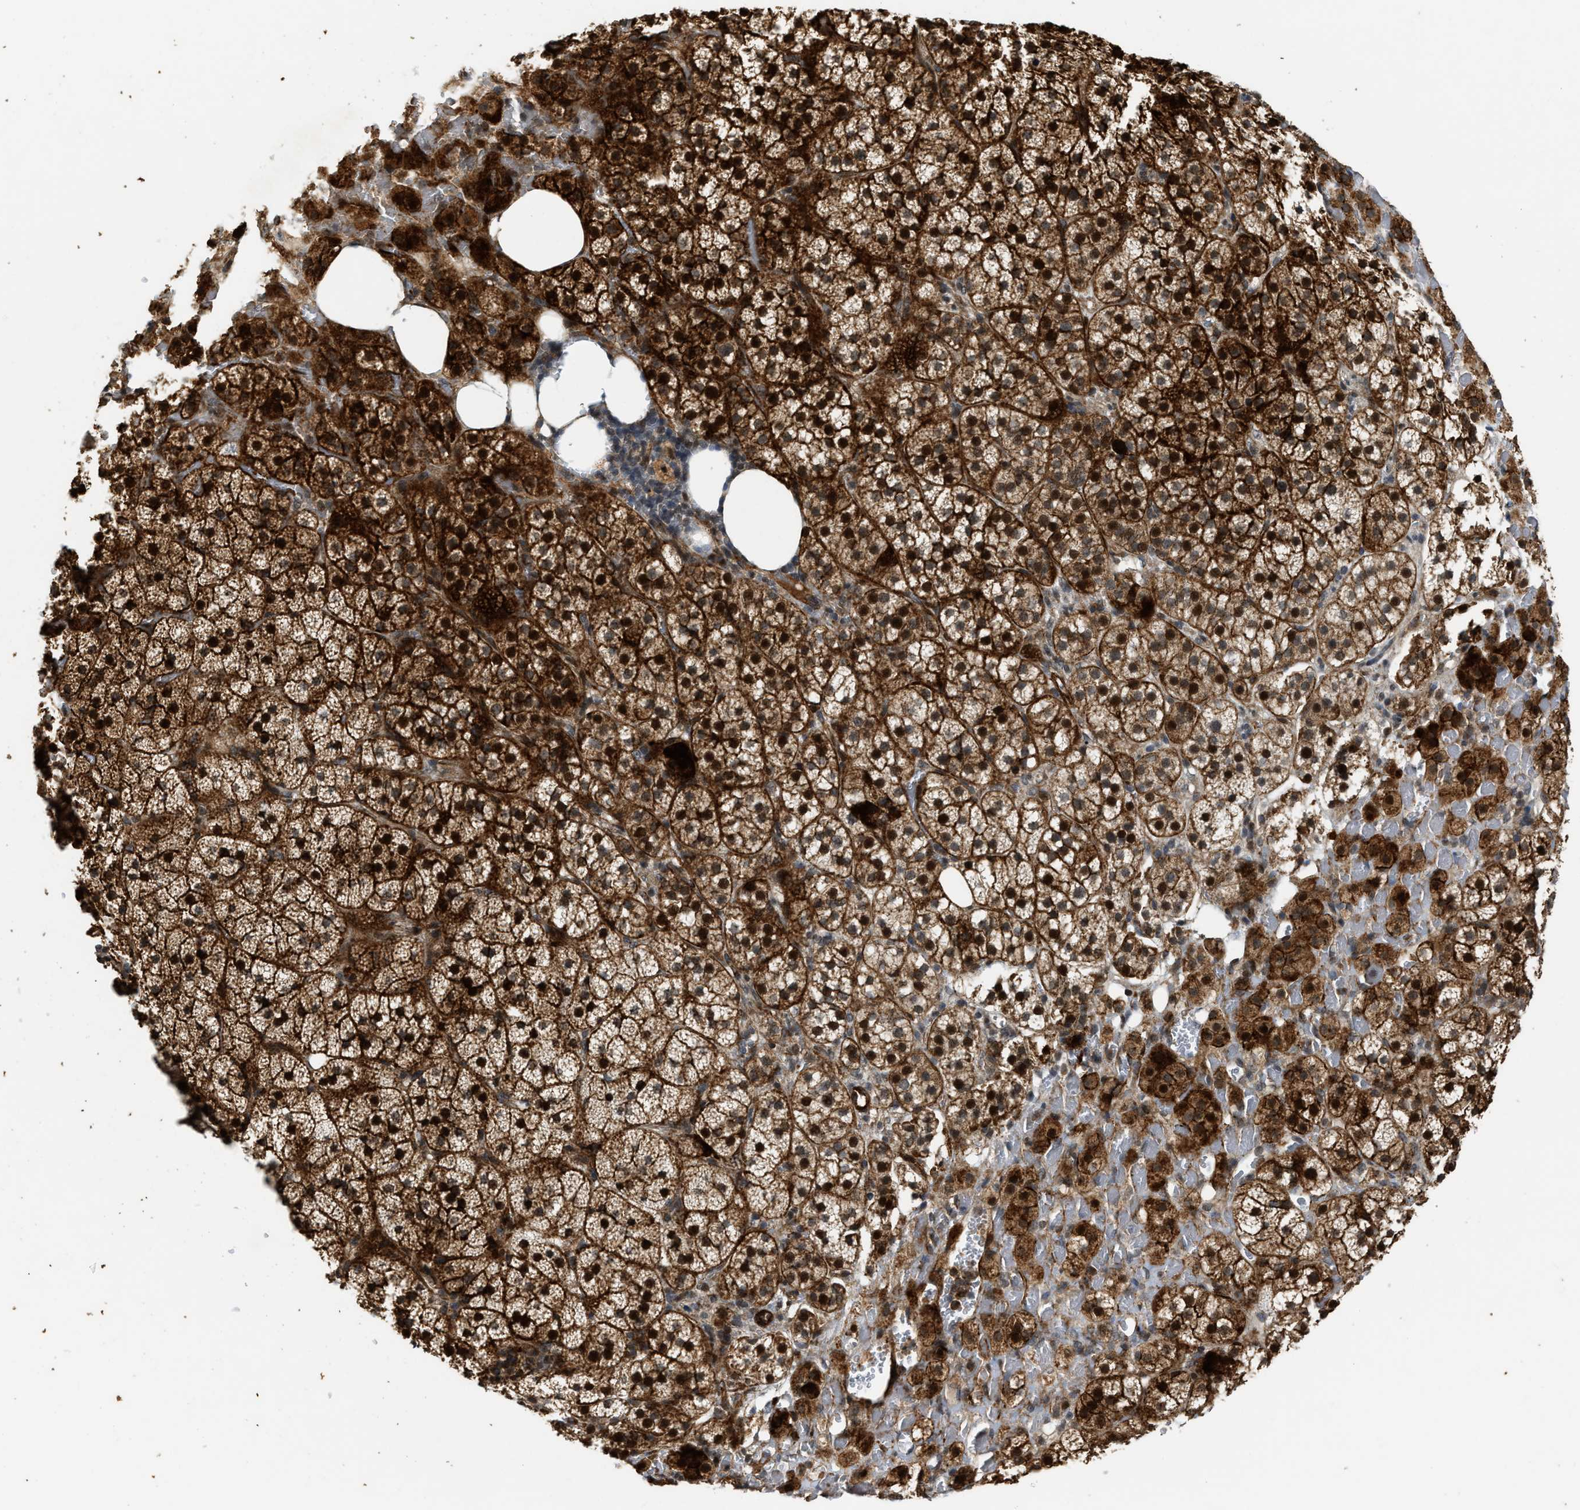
{"staining": {"intensity": "strong", "quantity": ">75%", "location": "cytoplasmic/membranous,nuclear"}, "tissue": "adrenal gland", "cell_type": "Glandular cells", "image_type": "normal", "snomed": [{"axis": "morphology", "description": "Normal tissue, NOS"}, {"axis": "topography", "description": "Adrenal gland"}], "caption": "Strong cytoplasmic/membranous,nuclear expression is present in approximately >75% of glandular cells in benign adrenal gland.", "gene": "DPF2", "patient": {"sex": "female", "age": 59}}